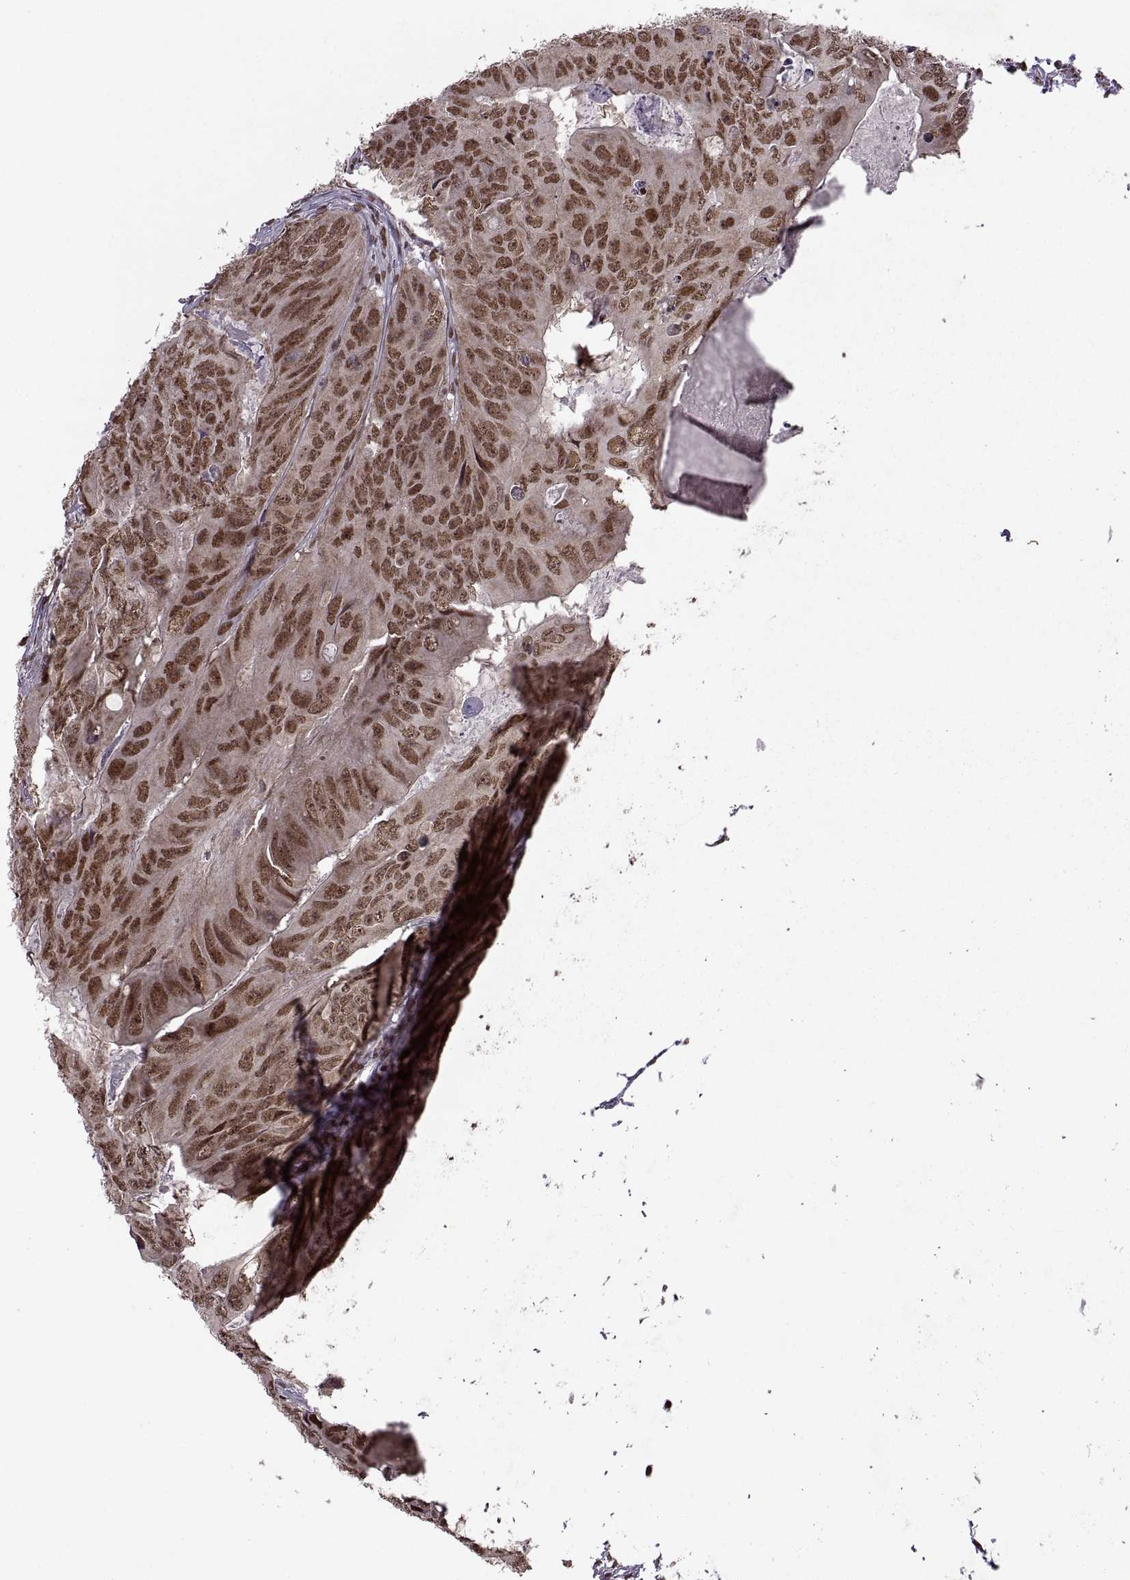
{"staining": {"intensity": "moderate", "quantity": ">75%", "location": "cytoplasmic/membranous,nuclear"}, "tissue": "colorectal cancer", "cell_type": "Tumor cells", "image_type": "cancer", "snomed": [{"axis": "morphology", "description": "Adenocarcinoma, NOS"}, {"axis": "topography", "description": "Colon"}], "caption": "Protein expression analysis of human colorectal adenocarcinoma reveals moderate cytoplasmic/membranous and nuclear positivity in approximately >75% of tumor cells.", "gene": "MT1E", "patient": {"sex": "male", "age": 79}}